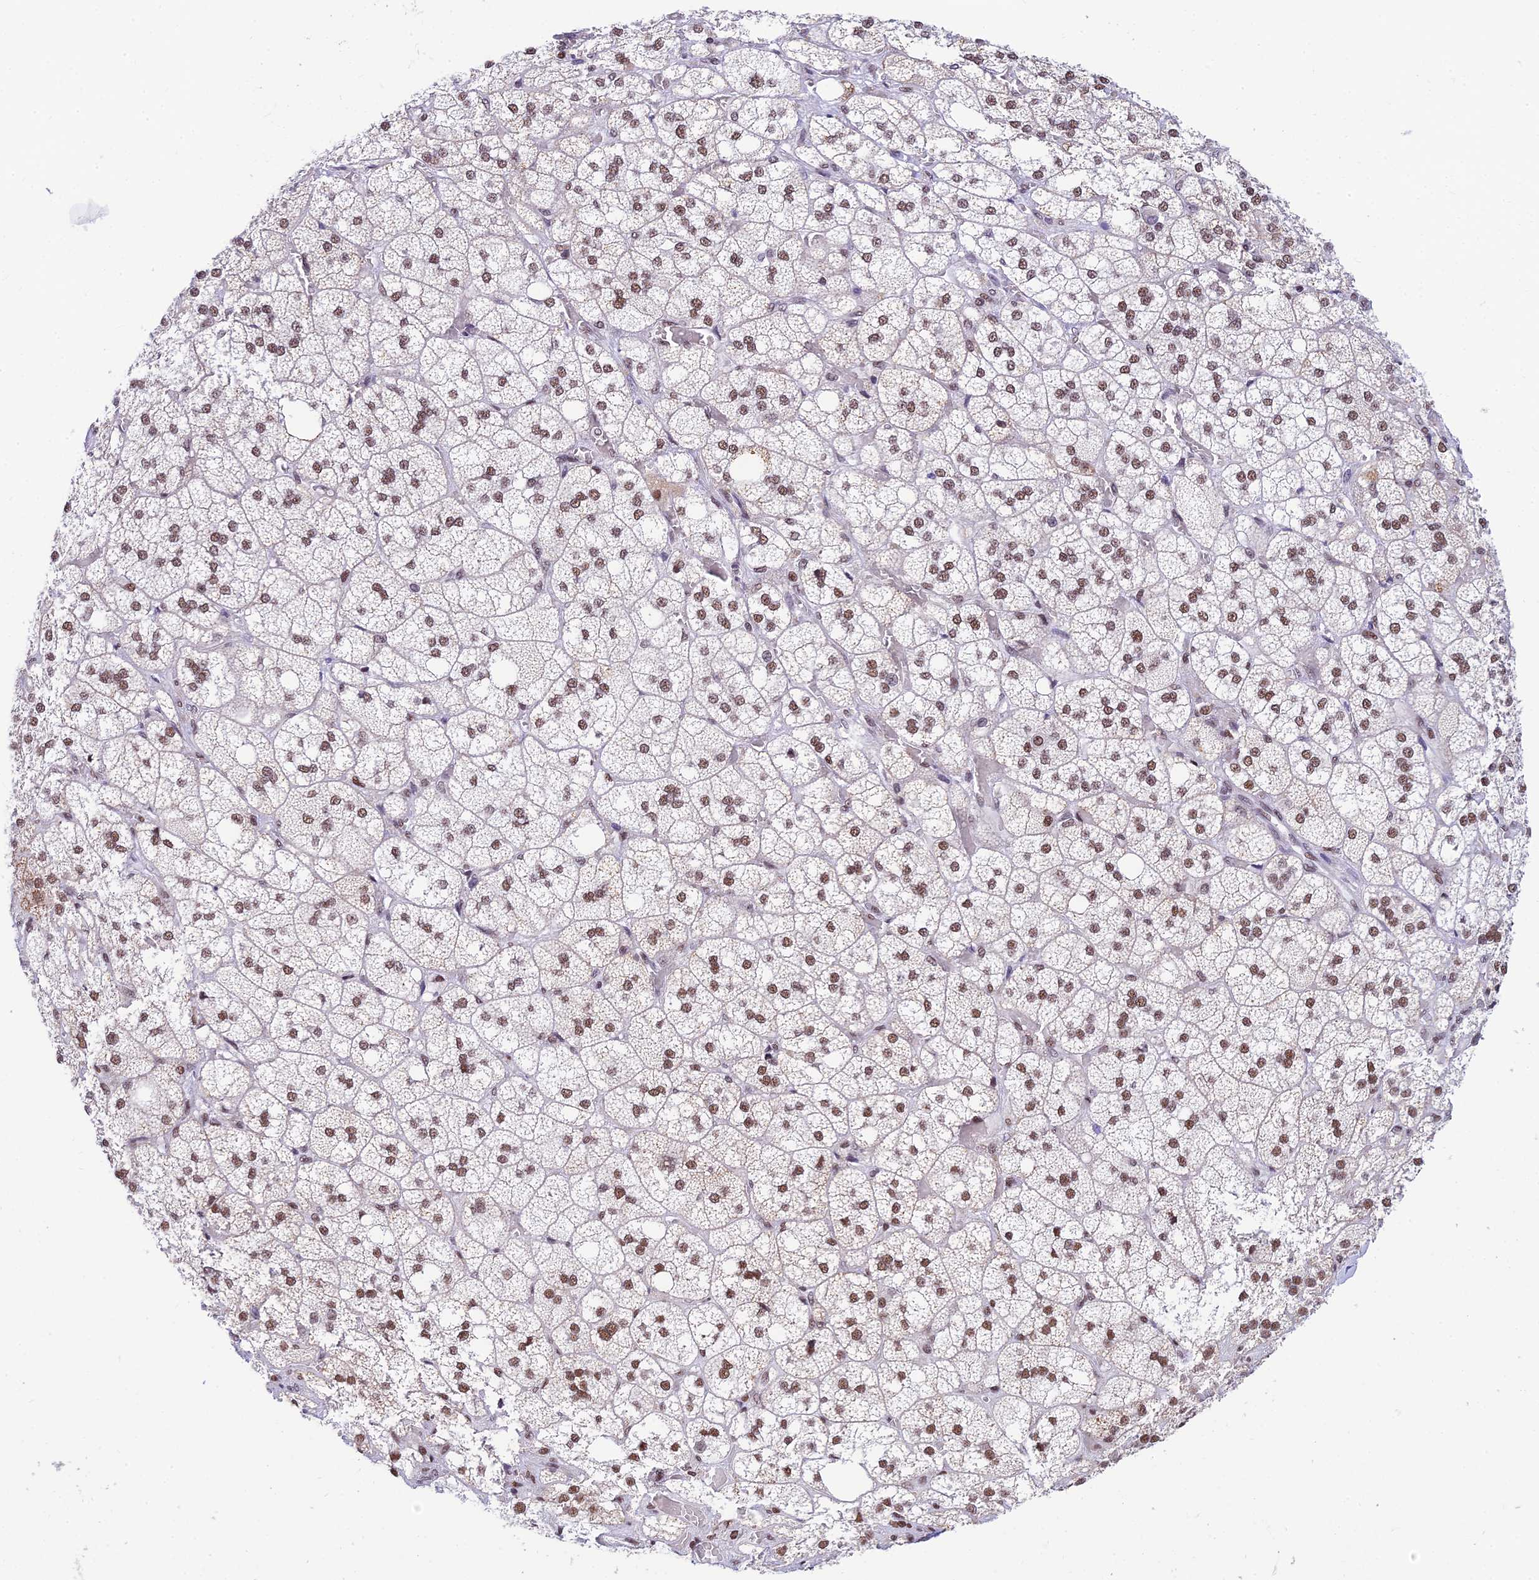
{"staining": {"intensity": "moderate", "quantity": ">75%", "location": "nuclear"}, "tissue": "adrenal gland", "cell_type": "Glandular cells", "image_type": "normal", "snomed": [{"axis": "morphology", "description": "Normal tissue, NOS"}, {"axis": "topography", "description": "Adrenal gland"}], "caption": "Immunohistochemistry (IHC) of normal adrenal gland reveals medium levels of moderate nuclear positivity in approximately >75% of glandular cells.", "gene": "USP22", "patient": {"sex": "male", "age": 61}}